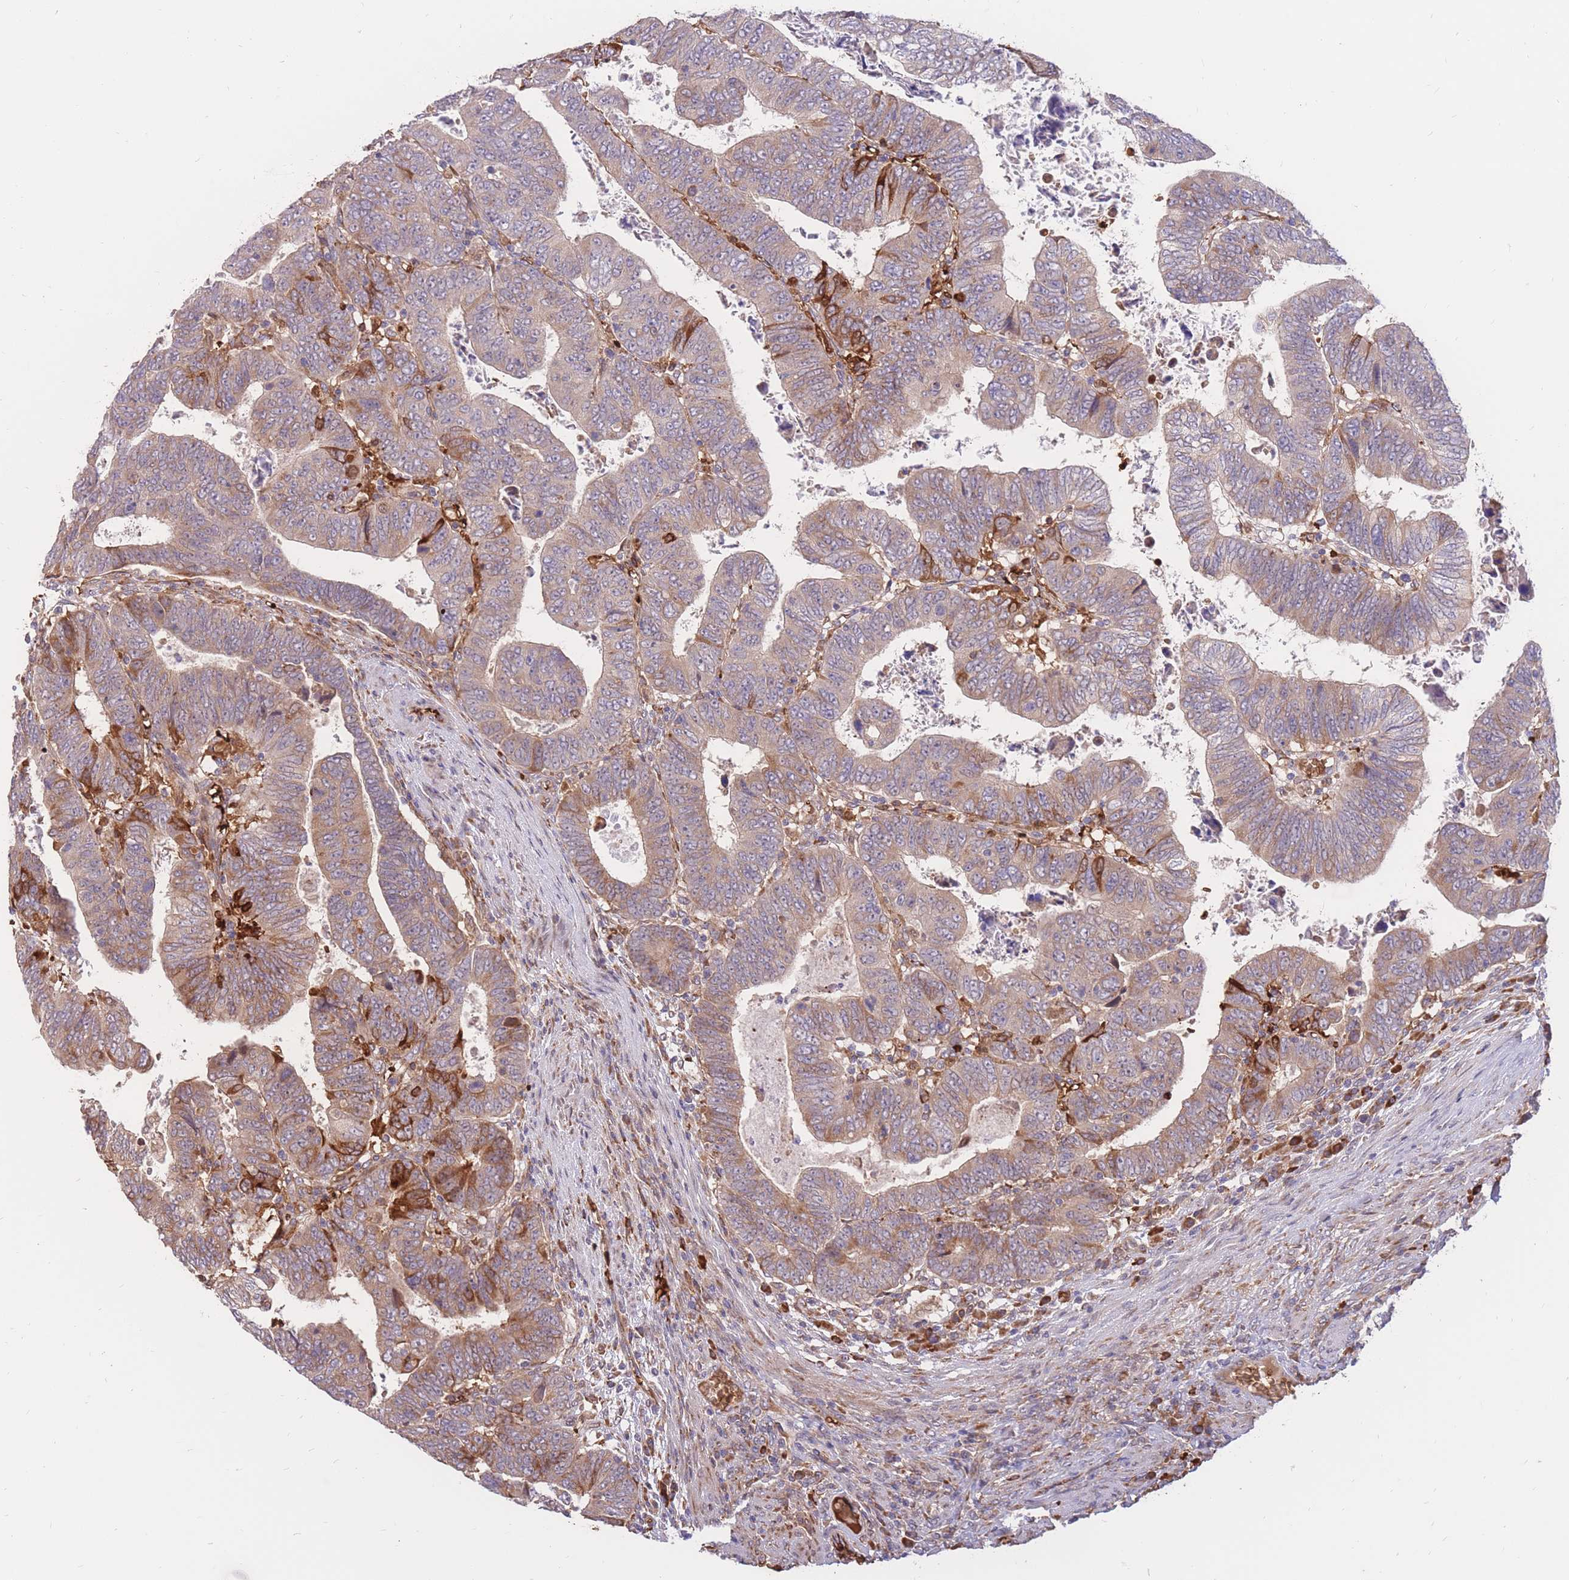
{"staining": {"intensity": "moderate", "quantity": ">75%", "location": "cytoplasmic/membranous"}, "tissue": "colorectal cancer", "cell_type": "Tumor cells", "image_type": "cancer", "snomed": [{"axis": "morphology", "description": "Normal tissue, NOS"}, {"axis": "morphology", "description": "Adenocarcinoma, NOS"}, {"axis": "topography", "description": "Rectum"}], "caption": "Protein staining of colorectal cancer tissue shows moderate cytoplasmic/membranous positivity in about >75% of tumor cells. The protein of interest is stained brown, and the nuclei are stained in blue (DAB (3,3'-diaminobenzidine) IHC with brightfield microscopy, high magnification).", "gene": "ATP10D", "patient": {"sex": "female", "age": 65}}